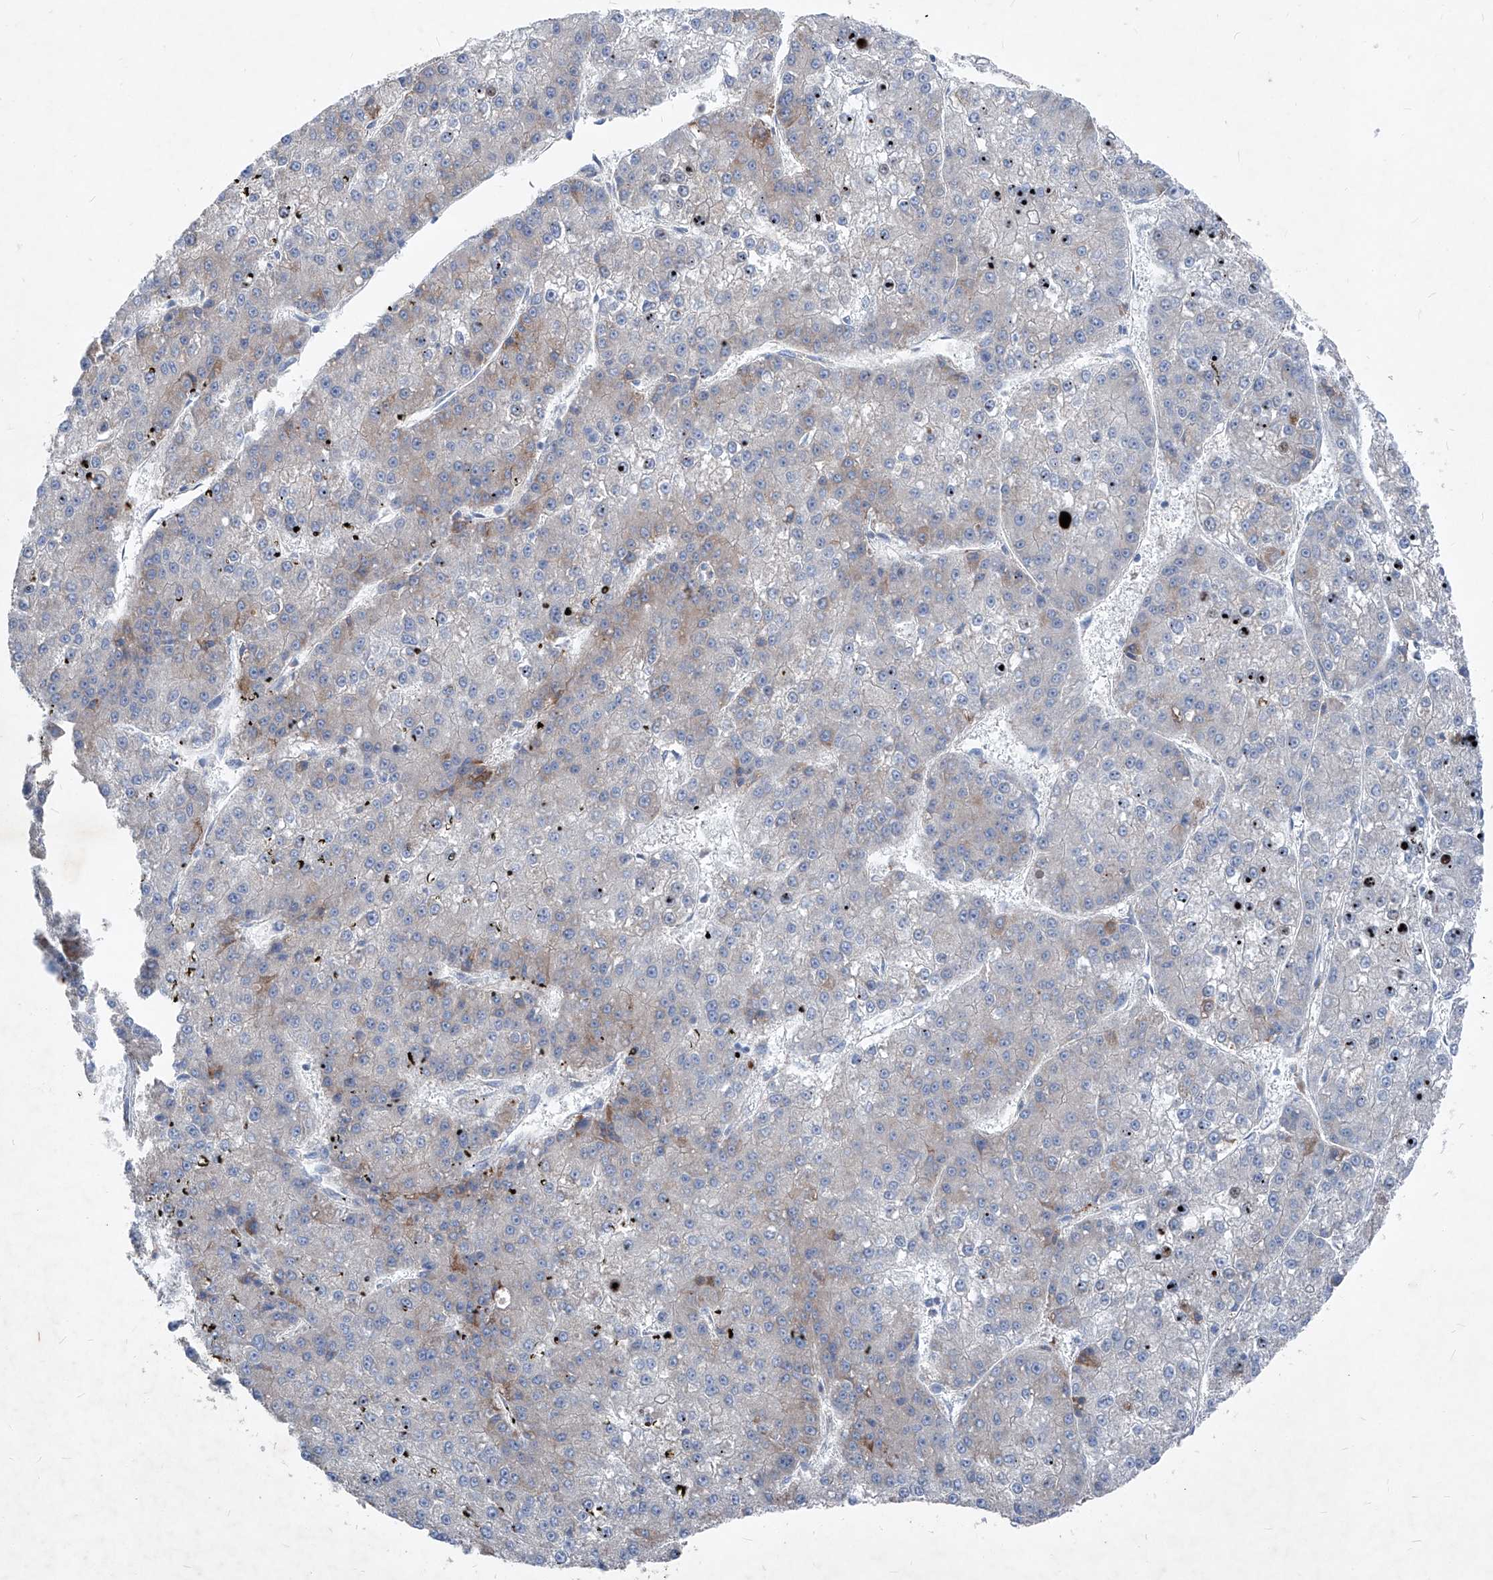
{"staining": {"intensity": "negative", "quantity": "none", "location": "none"}, "tissue": "liver cancer", "cell_type": "Tumor cells", "image_type": "cancer", "snomed": [{"axis": "morphology", "description": "Carcinoma, Hepatocellular, NOS"}, {"axis": "topography", "description": "Liver"}], "caption": "The histopathology image displays no significant expression in tumor cells of liver cancer (hepatocellular carcinoma). (DAB (3,3'-diaminobenzidine) IHC with hematoxylin counter stain).", "gene": "IFI27", "patient": {"sex": "female", "age": 73}}